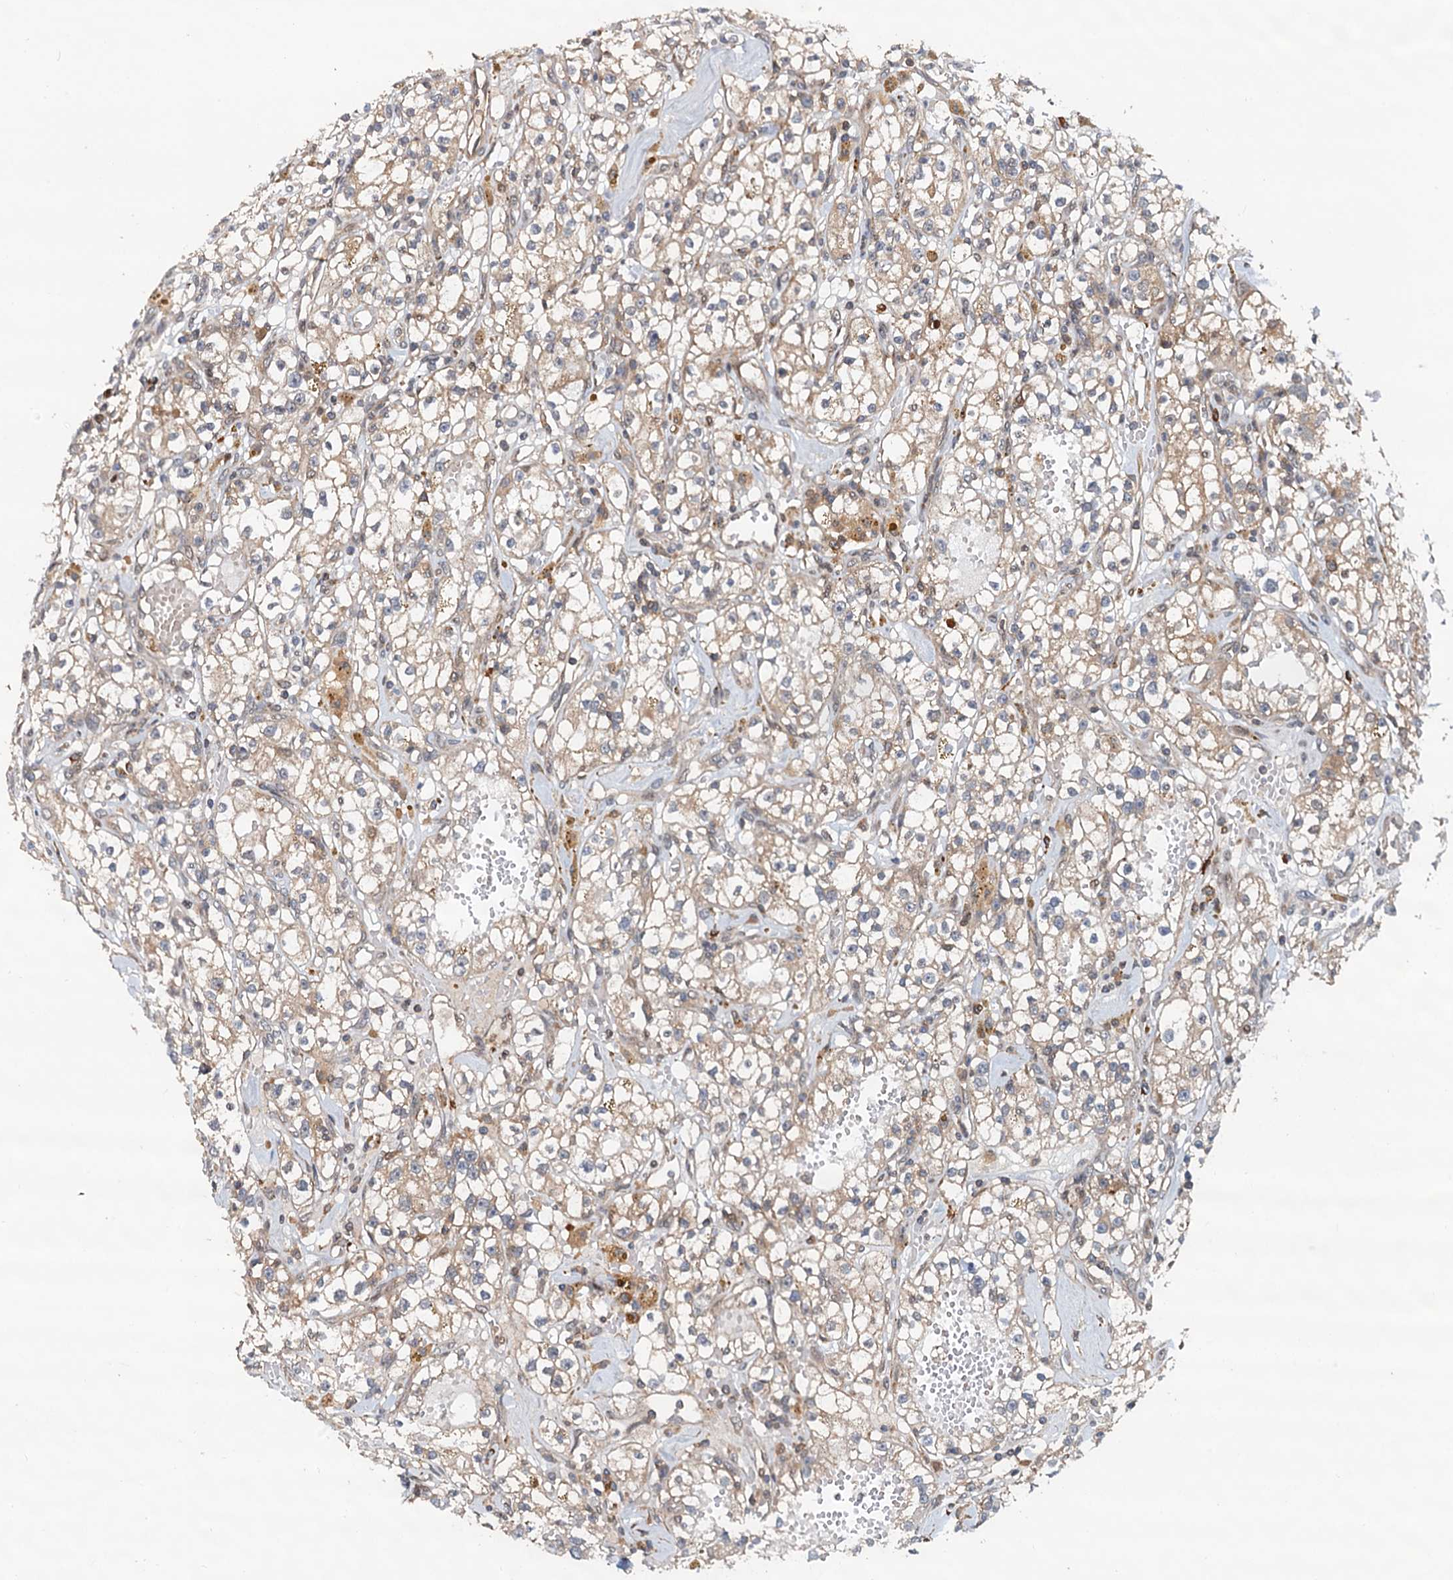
{"staining": {"intensity": "weak", "quantity": "<25%", "location": "cytoplasmic/membranous"}, "tissue": "renal cancer", "cell_type": "Tumor cells", "image_type": "cancer", "snomed": [{"axis": "morphology", "description": "Adenocarcinoma, NOS"}, {"axis": "topography", "description": "Kidney"}], "caption": "Tumor cells are negative for protein expression in human renal cancer.", "gene": "AAGAB", "patient": {"sex": "male", "age": 56}}